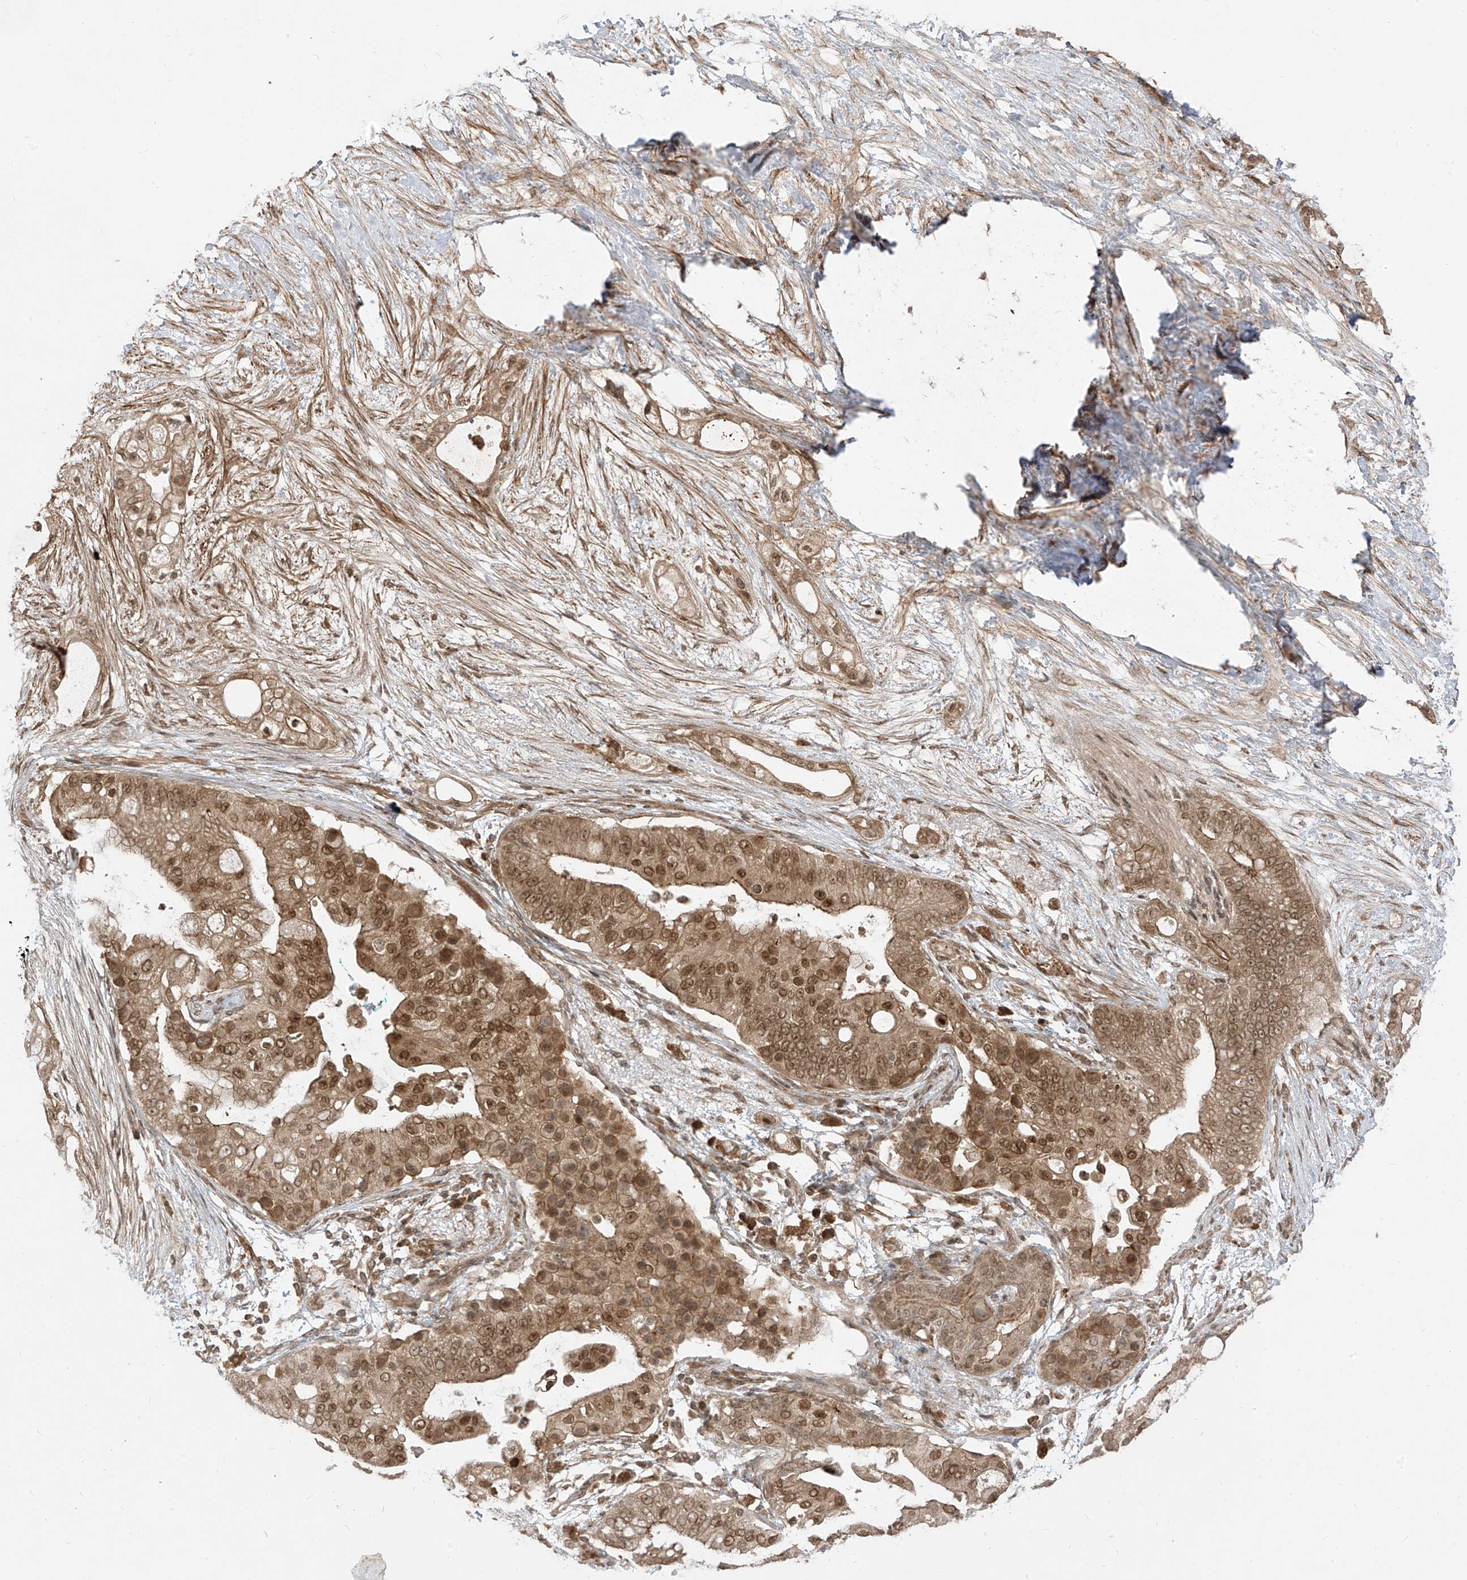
{"staining": {"intensity": "moderate", "quantity": ">75%", "location": "cytoplasmic/membranous,nuclear"}, "tissue": "pancreatic cancer", "cell_type": "Tumor cells", "image_type": "cancer", "snomed": [{"axis": "morphology", "description": "Adenocarcinoma, NOS"}, {"axis": "topography", "description": "Pancreas"}], "caption": "Protein staining demonstrates moderate cytoplasmic/membranous and nuclear expression in about >75% of tumor cells in pancreatic adenocarcinoma. The staining is performed using DAB brown chromogen to label protein expression. The nuclei are counter-stained blue using hematoxylin.", "gene": "LCOR", "patient": {"sex": "male", "age": 53}}